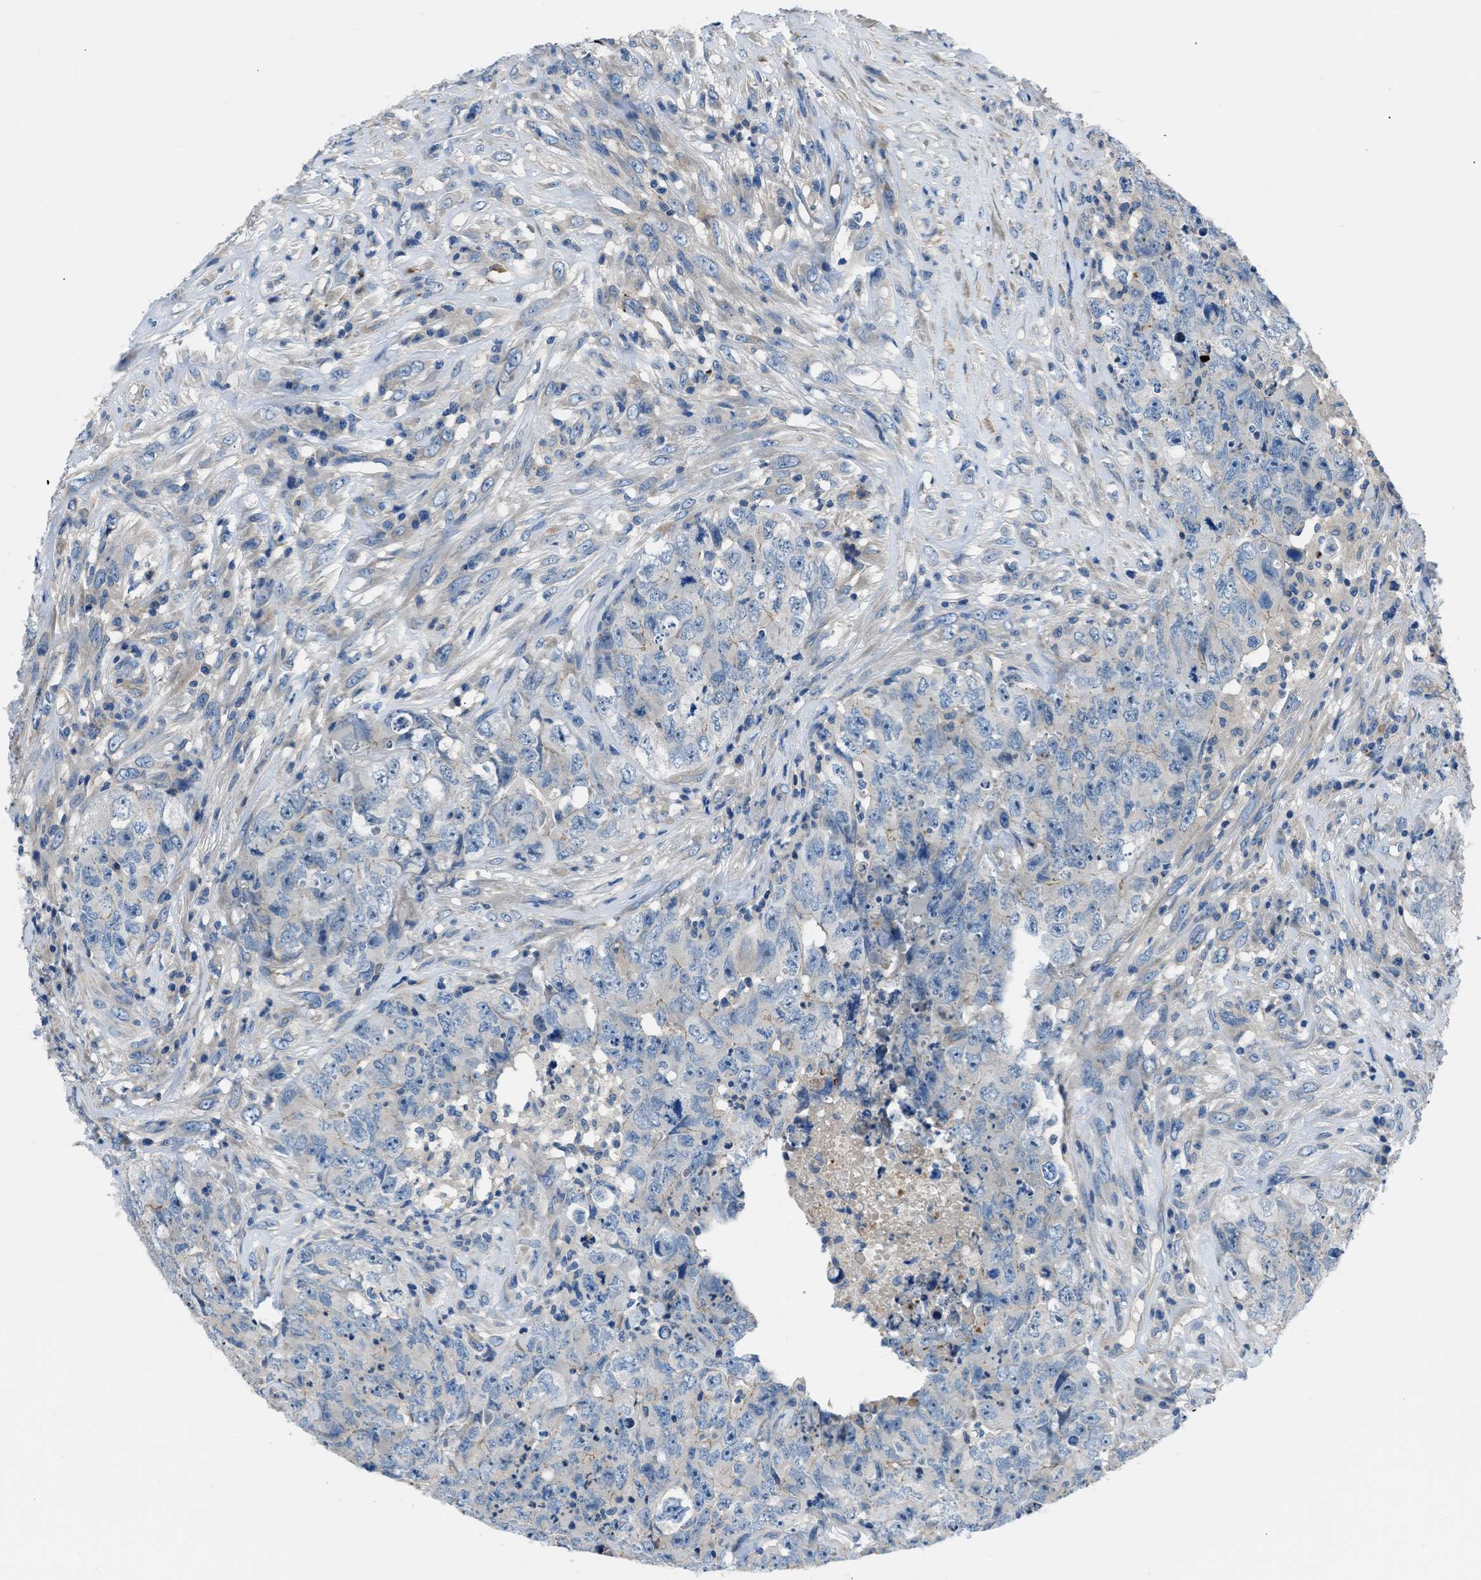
{"staining": {"intensity": "negative", "quantity": "none", "location": "none"}, "tissue": "testis cancer", "cell_type": "Tumor cells", "image_type": "cancer", "snomed": [{"axis": "morphology", "description": "Carcinoma, Embryonal, NOS"}, {"axis": "topography", "description": "Testis"}], "caption": "Tumor cells show no significant expression in testis embryonal carcinoma.", "gene": "SLC38A6", "patient": {"sex": "male", "age": 32}}